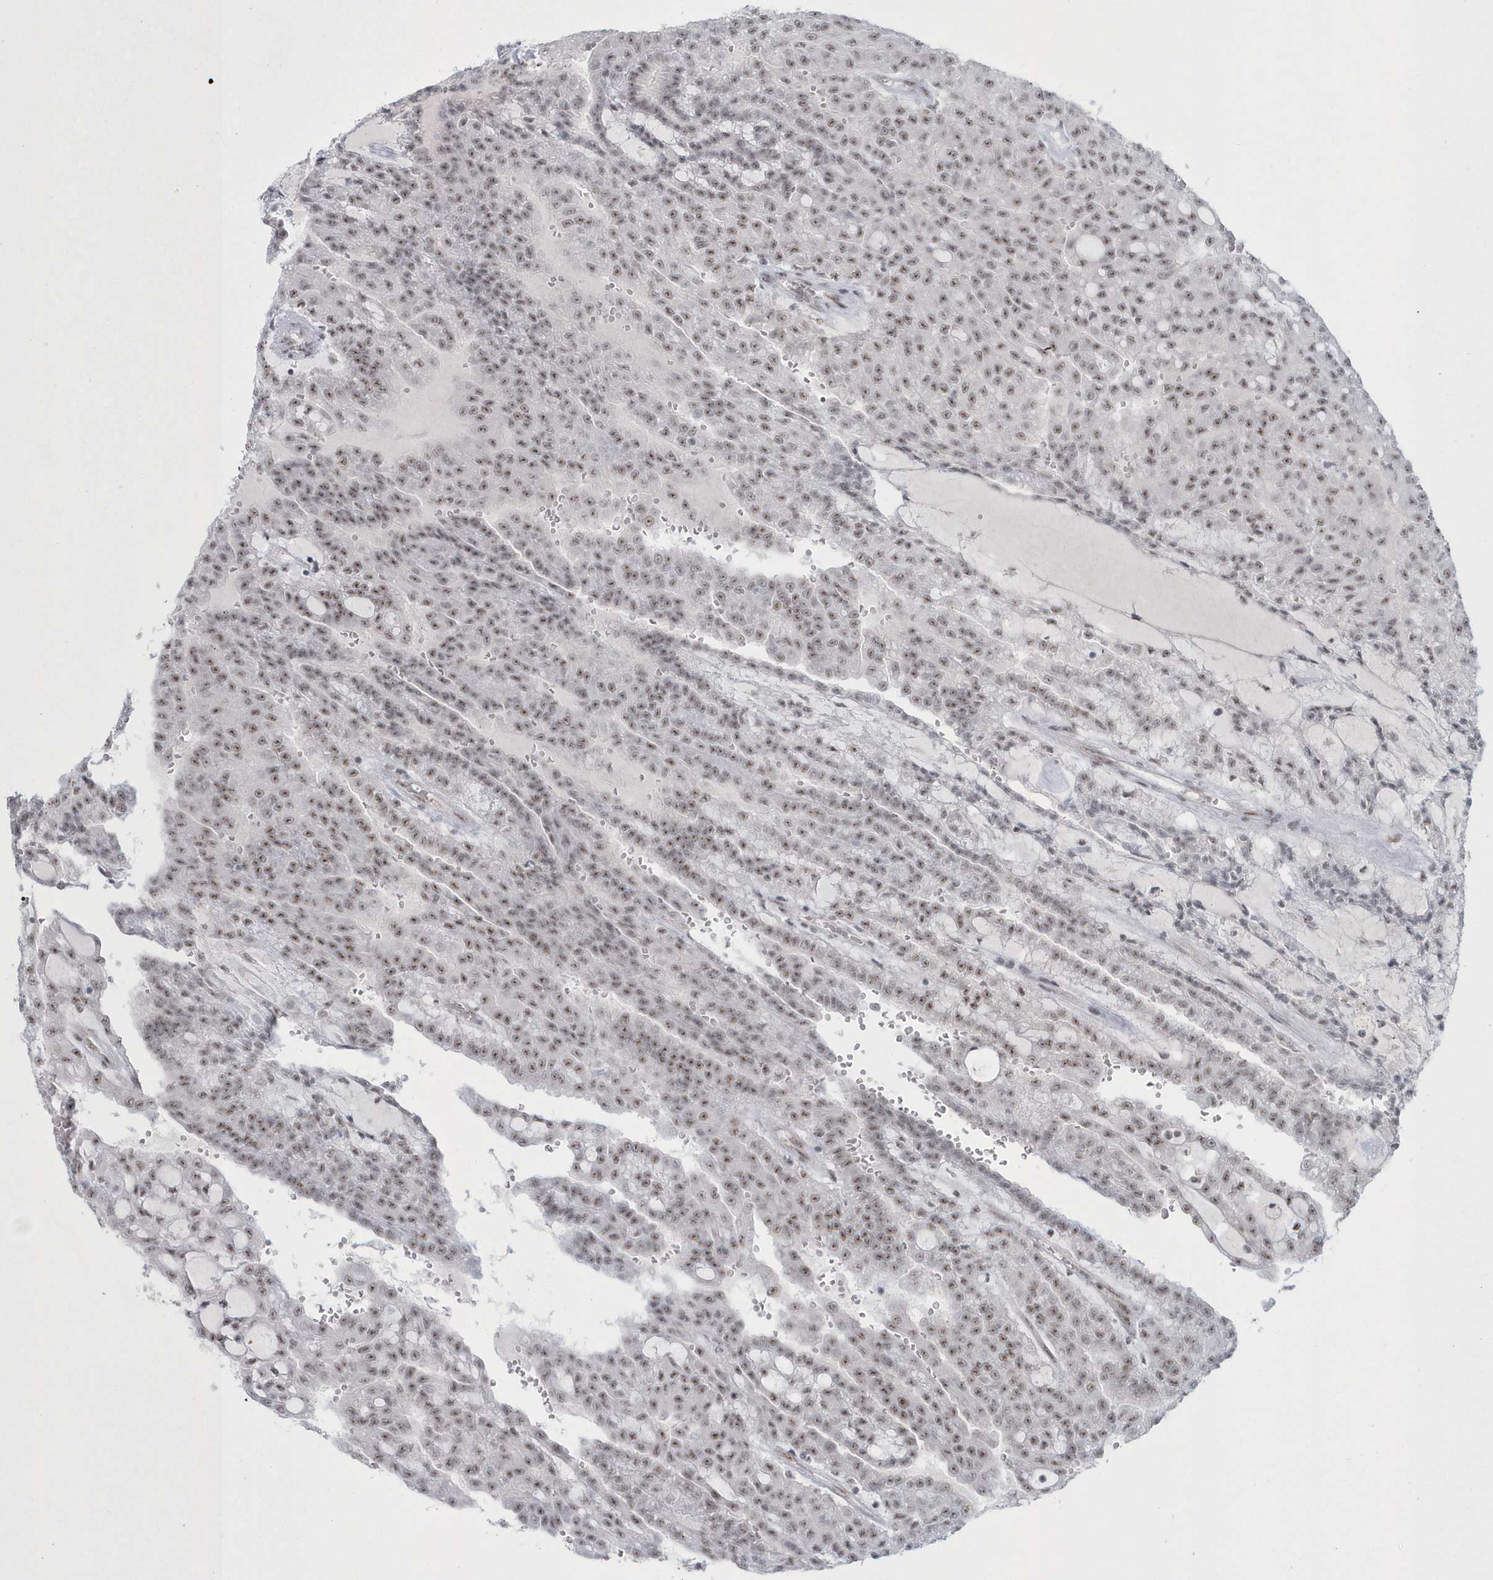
{"staining": {"intensity": "moderate", "quantity": ">75%", "location": "nuclear"}, "tissue": "renal cancer", "cell_type": "Tumor cells", "image_type": "cancer", "snomed": [{"axis": "morphology", "description": "Adenocarcinoma, NOS"}, {"axis": "topography", "description": "Kidney"}], "caption": "Renal cancer (adenocarcinoma) tissue reveals moderate nuclear staining in about >75% of tumor cells The staining was performed using DAB to visualize the protein expression in brown, while the nuclei were stained in blue with hematoxylin (Magnification: 20x).", "gene": "KDM6B", "patient": {"sex": "male", "age": 63}}